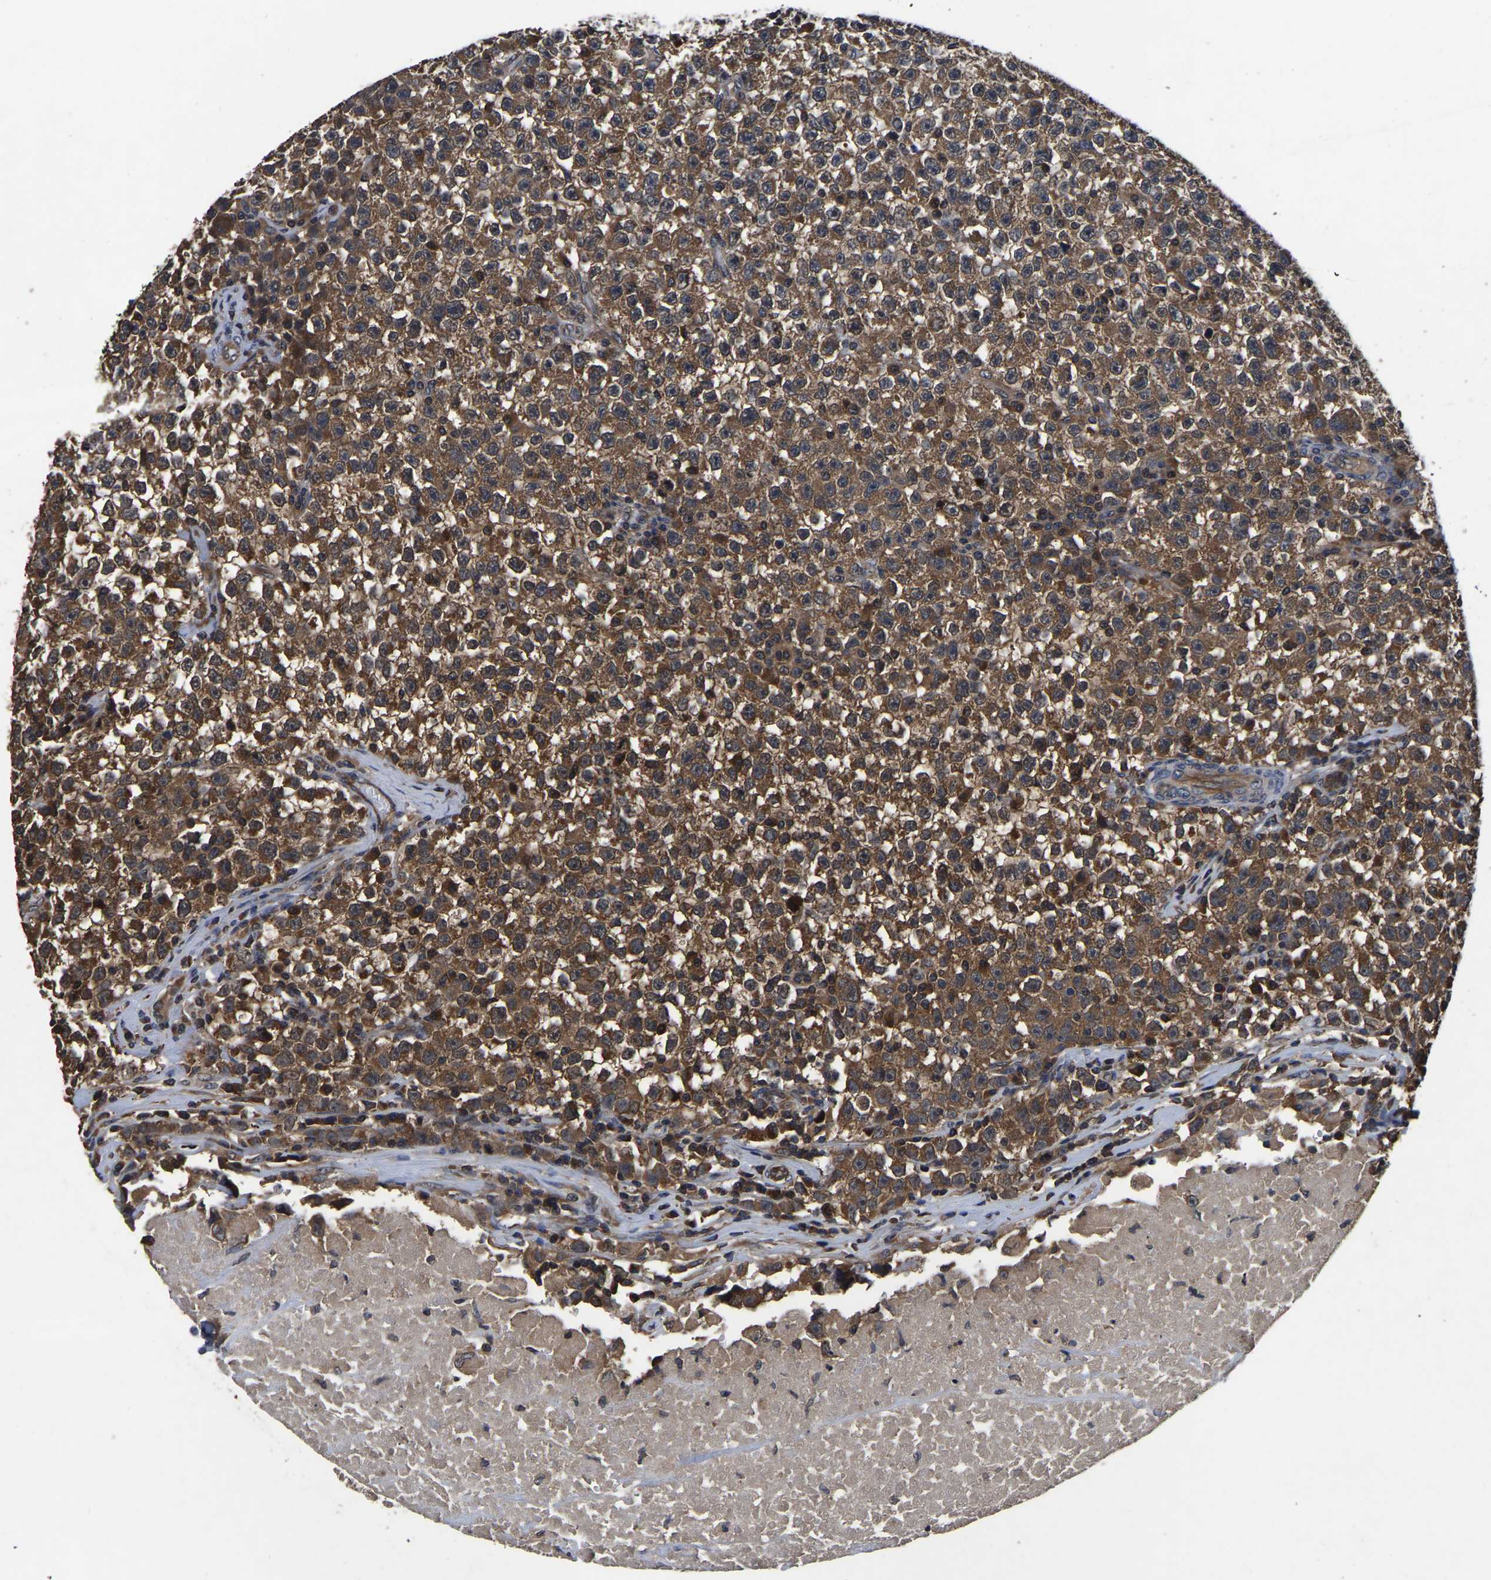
{"staining": {"intensity": "moderate", "quantity": ">75%", "location": "cytoplasmic/membranous"}, "tissue": "testis cancer", "cell_type": "Tumor cells", "image_type": "cancer", "snomed": [{"axis": "morphology", "description": "Seminoma, NOS"}, {"axis": "topography", "description": "Testis"}], "caption": "Human testis cancer stained with a protein marker shows moderate staining in tumor cells.", "gene": "CRYZL1", "patient": {"sex": "male", "age": 22}}